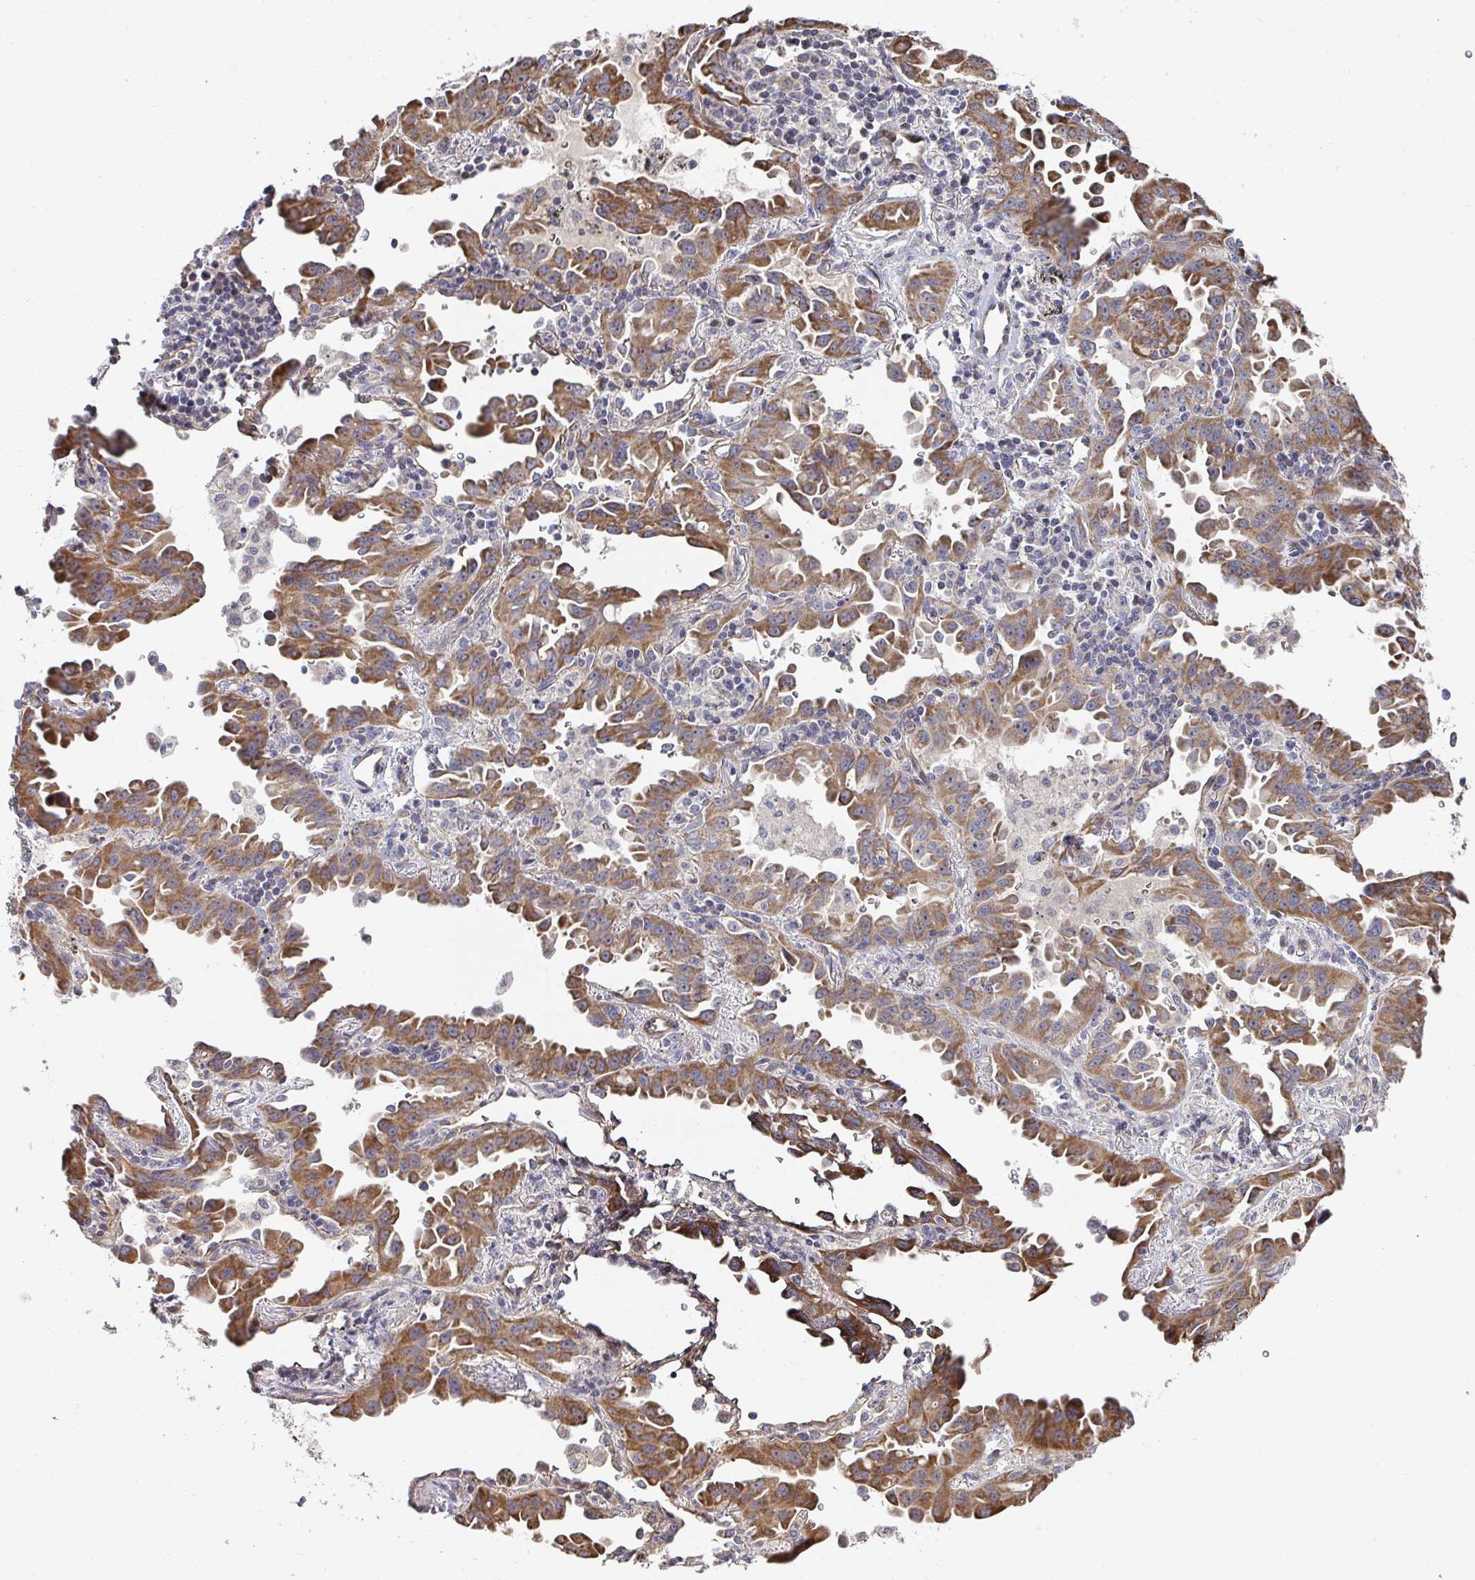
{"staining": {"intensity": "moderate", "quantity": ">75%", "location": "cytoplasmic/membranous"}, "tissue": "lung cancer", "cell_type": "Tumor cells", "image_type": "cancer", "snomed": [{"axis": "morphology", "description": "Adenocarcinoma, NOS"}, {"axis": "topography", "description": "Lung"}], "caption": "Immunohistochemical staining of human lung cancer demonstrates moderate cytoplasmic/membranous protein positivity in about >75% of tumor cells. (IHC, brightfield microscopy, high magnification).", "gene": "AGTPBP1", "patient": {"sex": "male", "age": 68}}